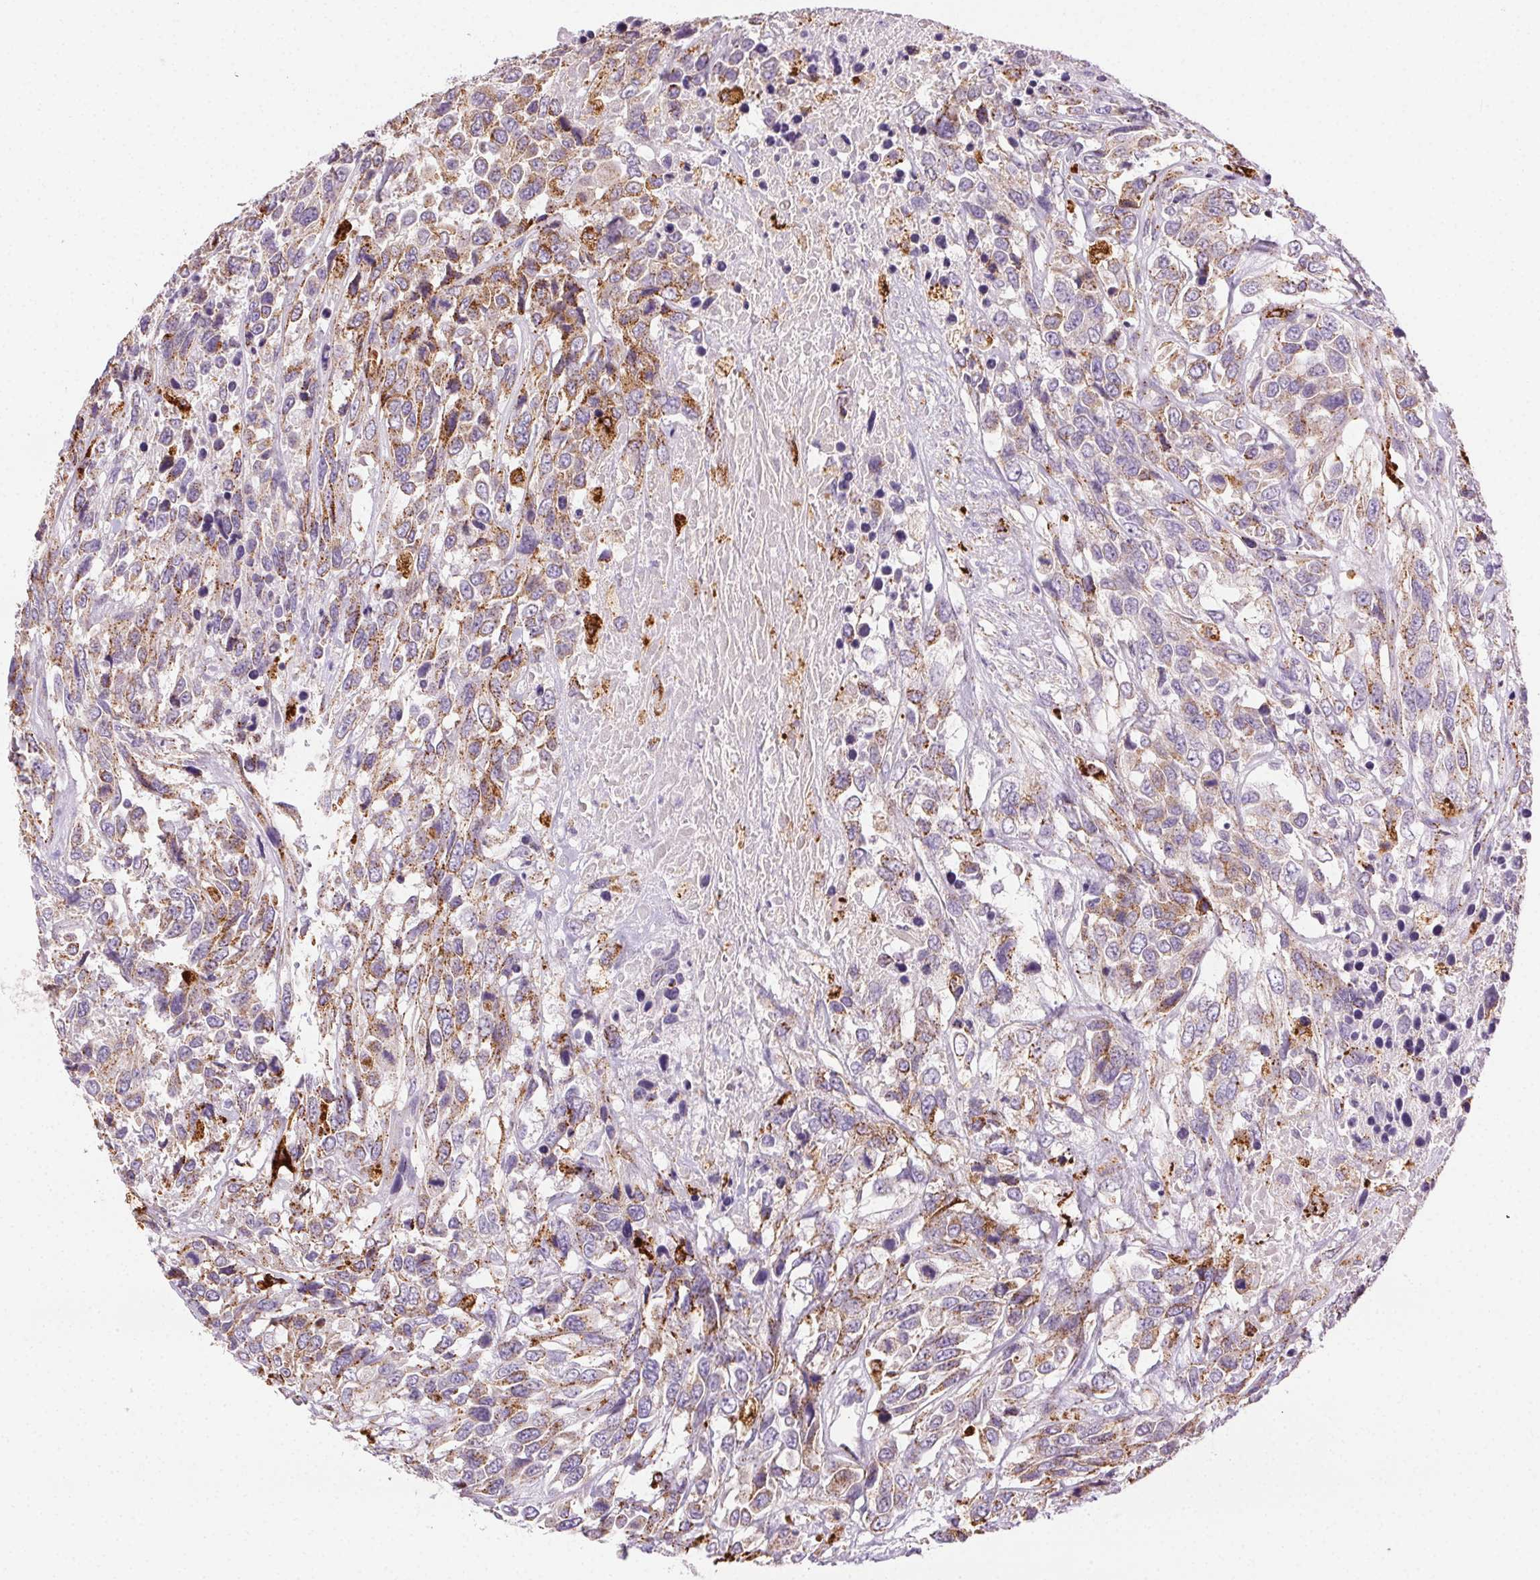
{"staining": {"intensity": "moderate", "quantity": "25%-75%", "location": "cytoplasmic/membranous"}, "tissue": "urothelial cancer", "cell_type": "Tumor cells", "image_type": "cancer", "snomed": [{"axis": "morphology", "description": "Urothelial carcinoma, High grade"}, {"axis": "topography", "description": "Urinary bladder"}], "caption": "Urothelial carcinoma (high-grade) stained with immunohistochemistry (IHC) reveals moderate cytoplasmic/membranous expression in about 25%-75% of tumor cells. (Brightfield microscopy of DAB IHC at high magnification).", "gene": "SCPEP1", "patient": {"sex": "female", "age": 70}}